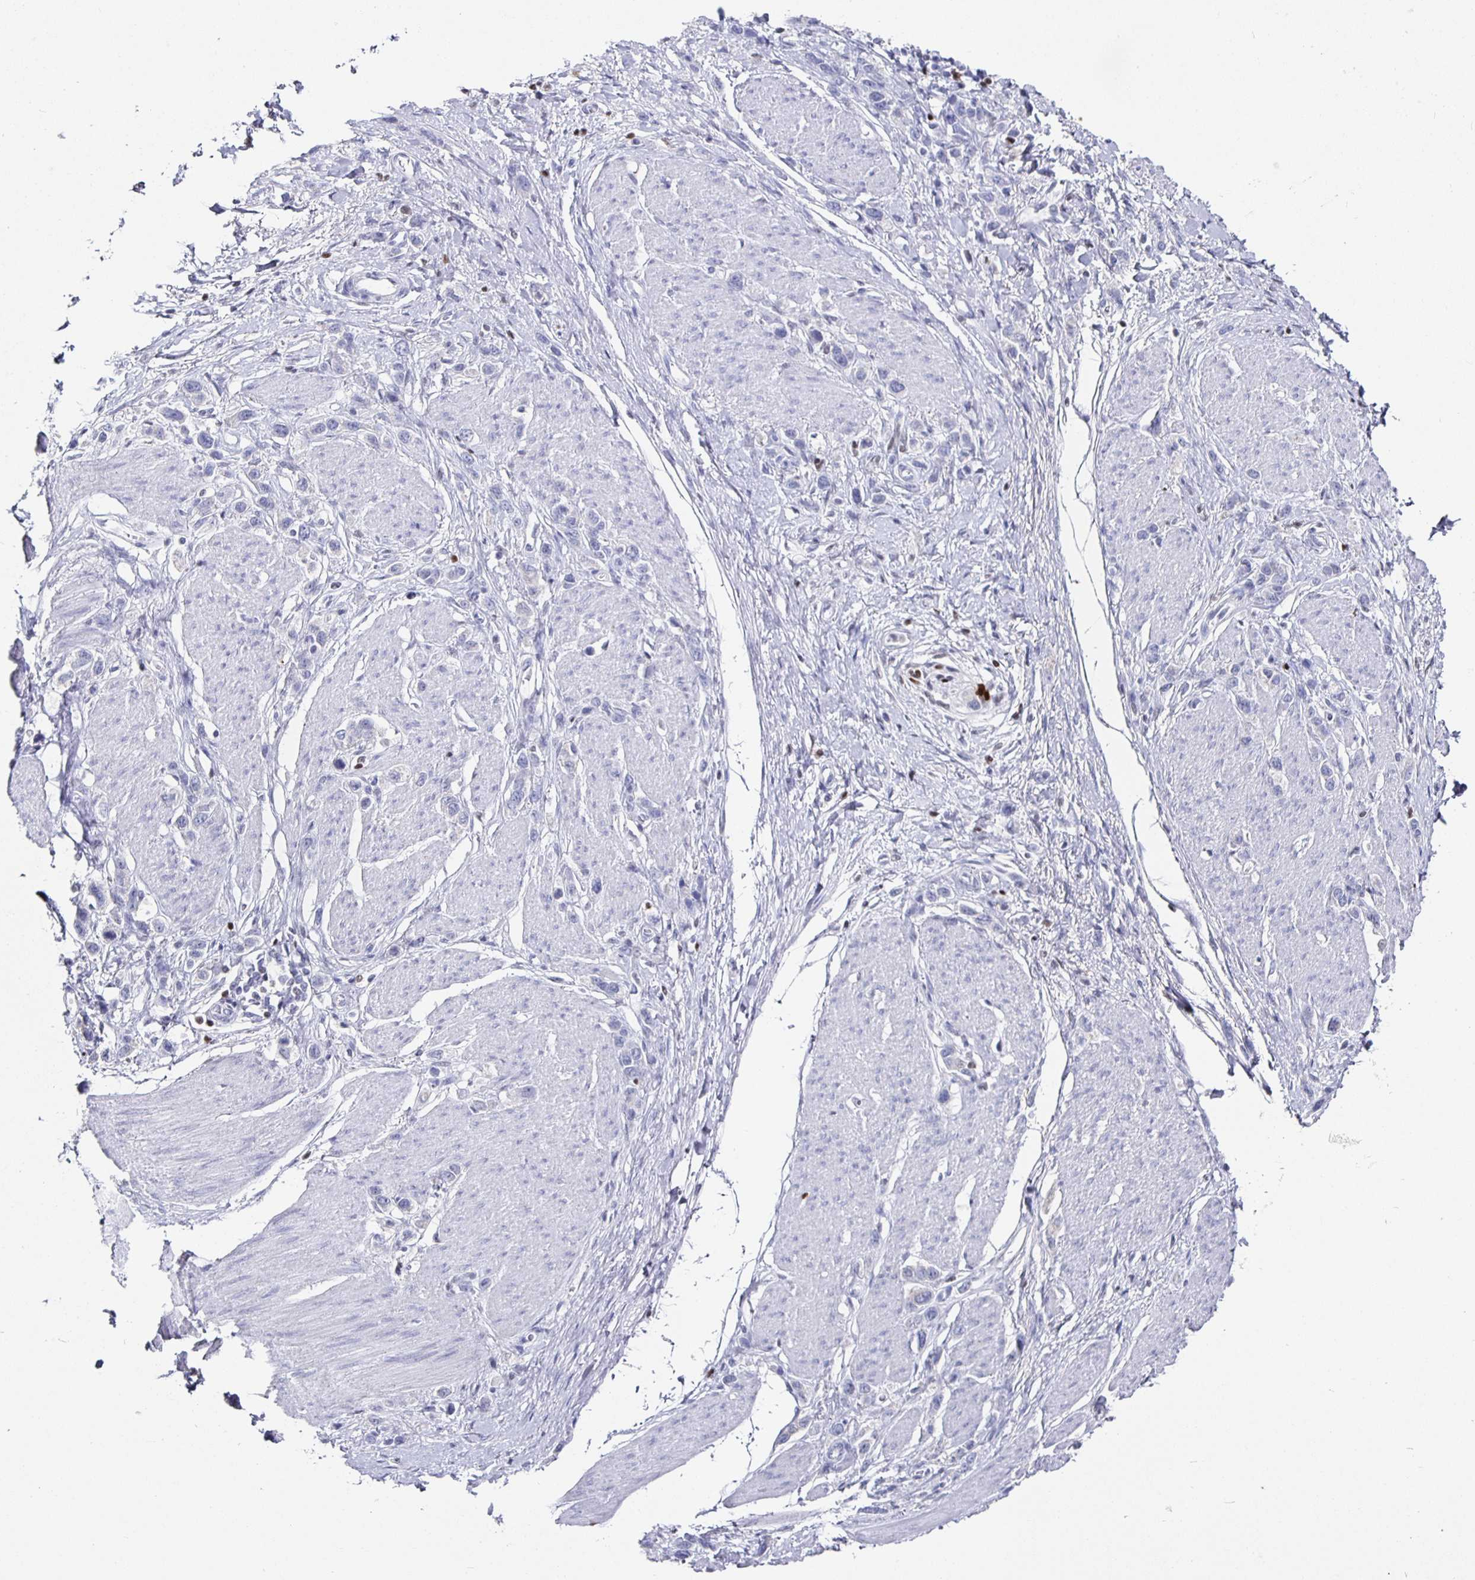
{"staining": {"intensity": "negative", "quantity": "none", "location": "none"}, "tissue": "stomach cancer", "cell_type": "Tumor cells", "image_type": "cancer", "snomed": [{"axis": "morphology", "description": "Adenocarcinoma, NOS"}, {"axis": "topography", "description": "Stomach"}], "caption": "Immunohistochemistry micrograph of stomach adenocarcinoma stained for a protein (brown), which shows no positivity in tumor cells.", "gene": "RUNX2", "patient": {"sex": "female", "age": 65}}